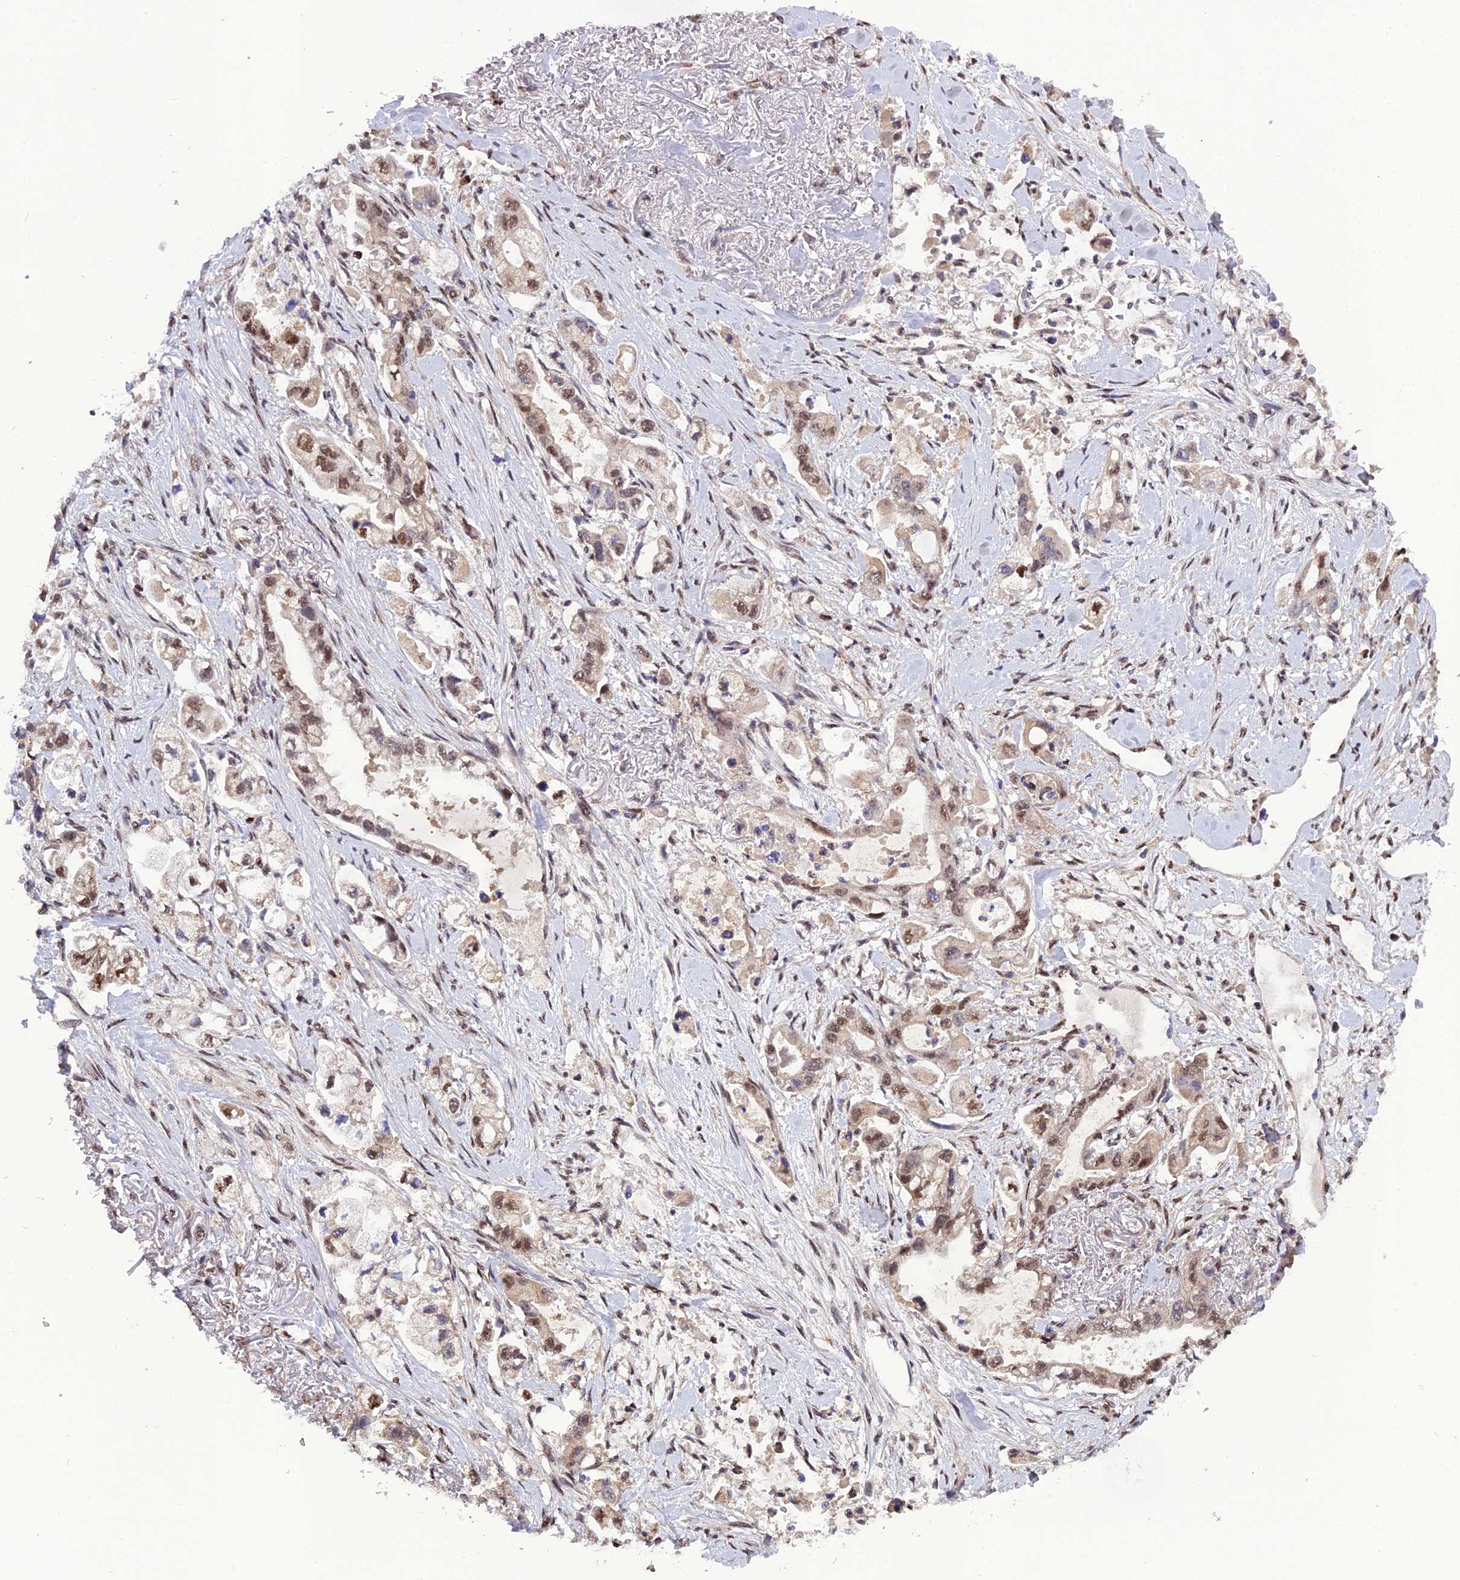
{"staining": {"intensity": "moderate", "quantity": ">75%", "location": "nuclear"}, "tissue": "stomach cancer", "cell_type": "Tumor cells", "image_type": "cancer", "snomed": [{"axis": "morphology", "description": "Adenocarcinoma, NOS"}, {"axis": "topography", "description": "Stomach"}], "caption": "Stomach cancer (adenocarcinoma) was stained to show a protein in brown. There is medium levels of moderate nuclear expression in approximately >75% of tumor cells.", "gene": "ARL2", "patient": {"sex": "male", "age": 62}}